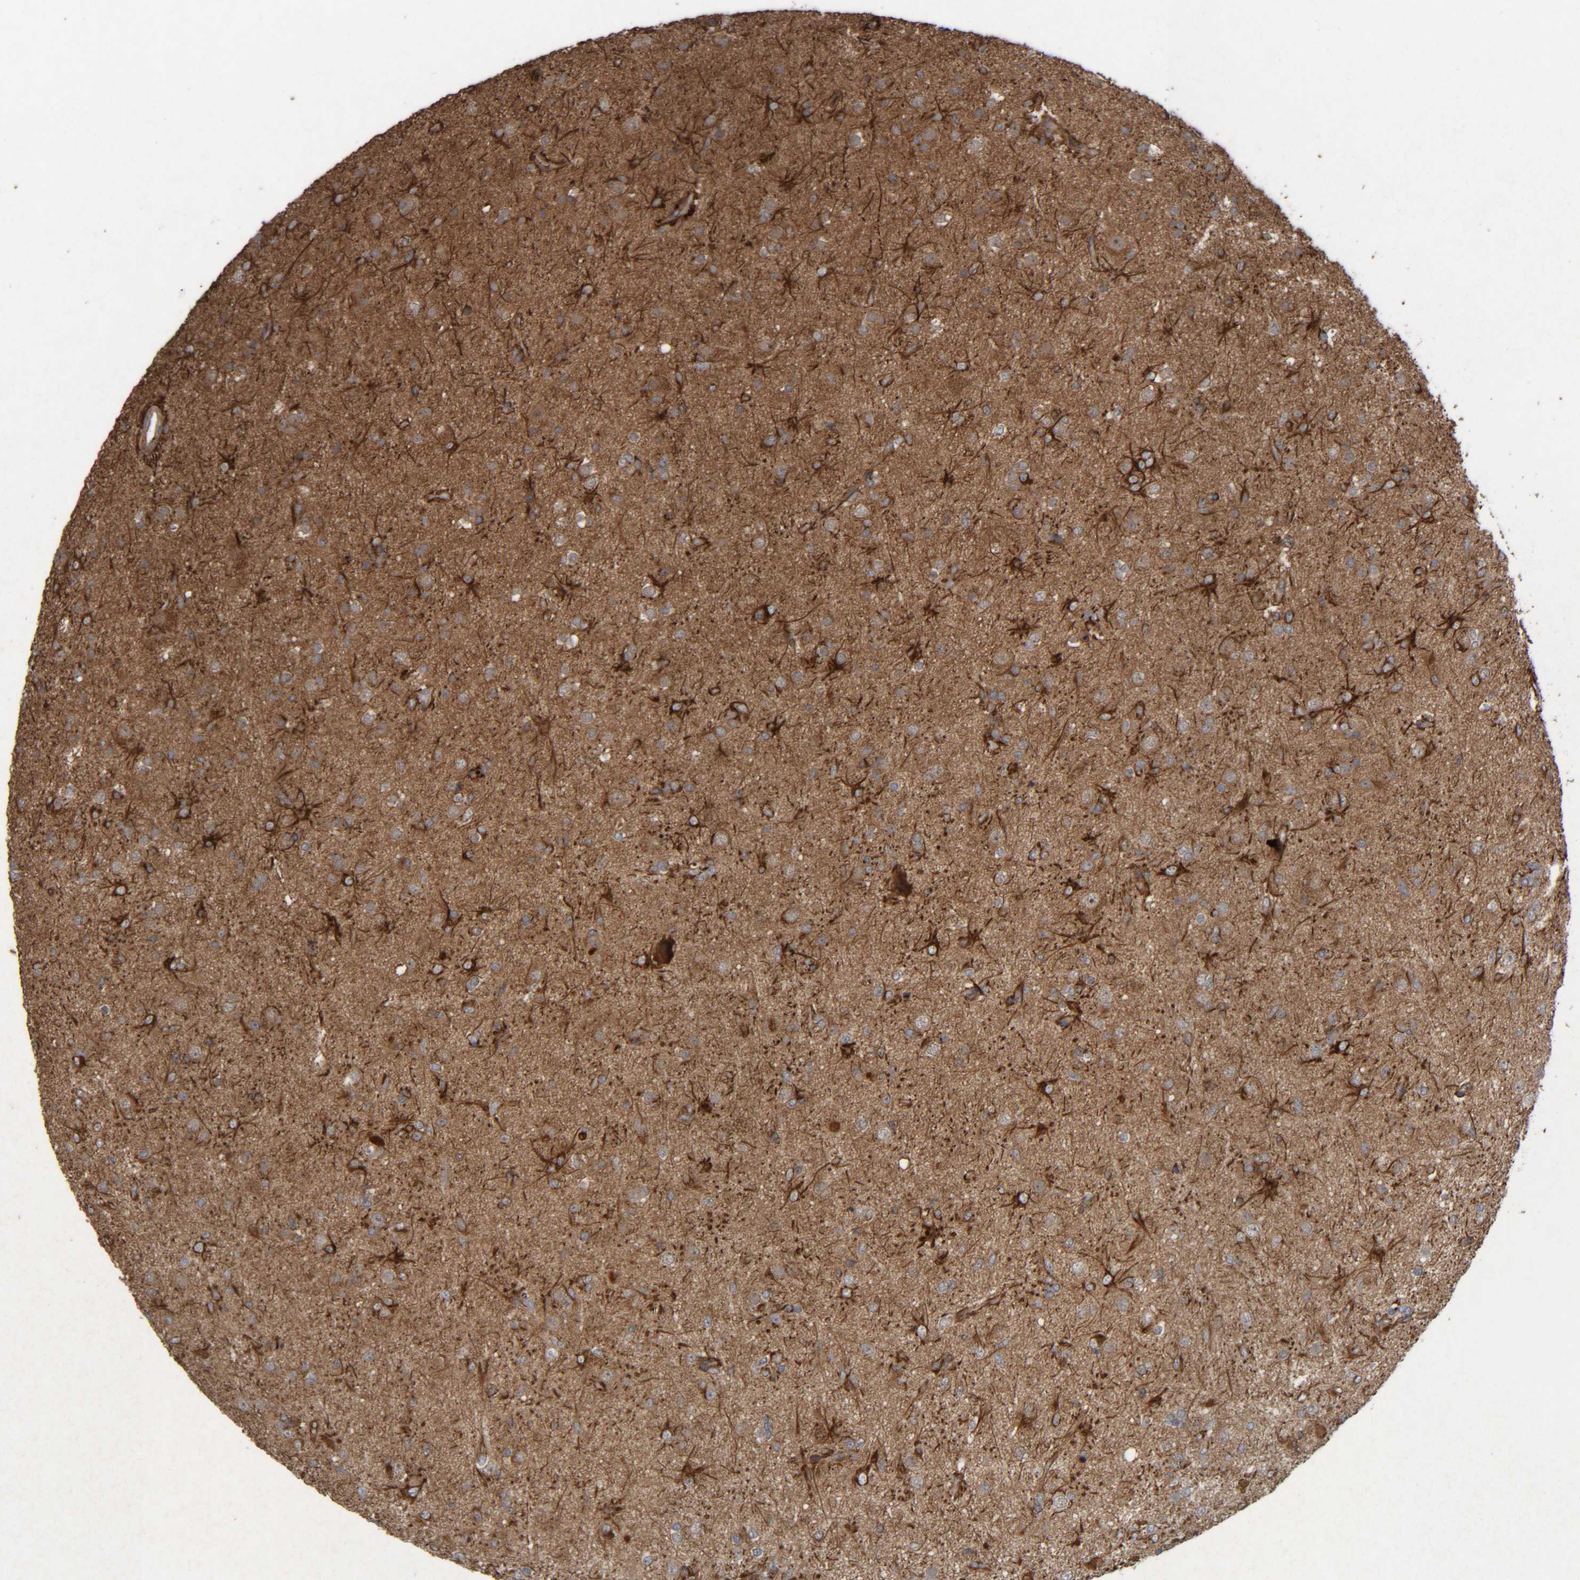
{"staining": {"intensity": "weak", "quantity": ">75%", "location": "cytoplasmic/membranous"}, "tissue": "glioma", "cell_type": "Tumor cells", "image_type": "cancer", "snomed": [{"axis": "morphology", "description": "Glioma, malignant, Low grade"}, {"axis": "topography", "description": "Brain"}], "caption": "Immunohistochemistry (IHC) (DAB (3,3'-diaminobenzidine)) staining of malignant low-grade glioma shows weak cytoplasmic/membranous protein staining in about >75% of tumor cells.", "gene": "CCDC57", "patient": {"sex": "male", "age": 65}}